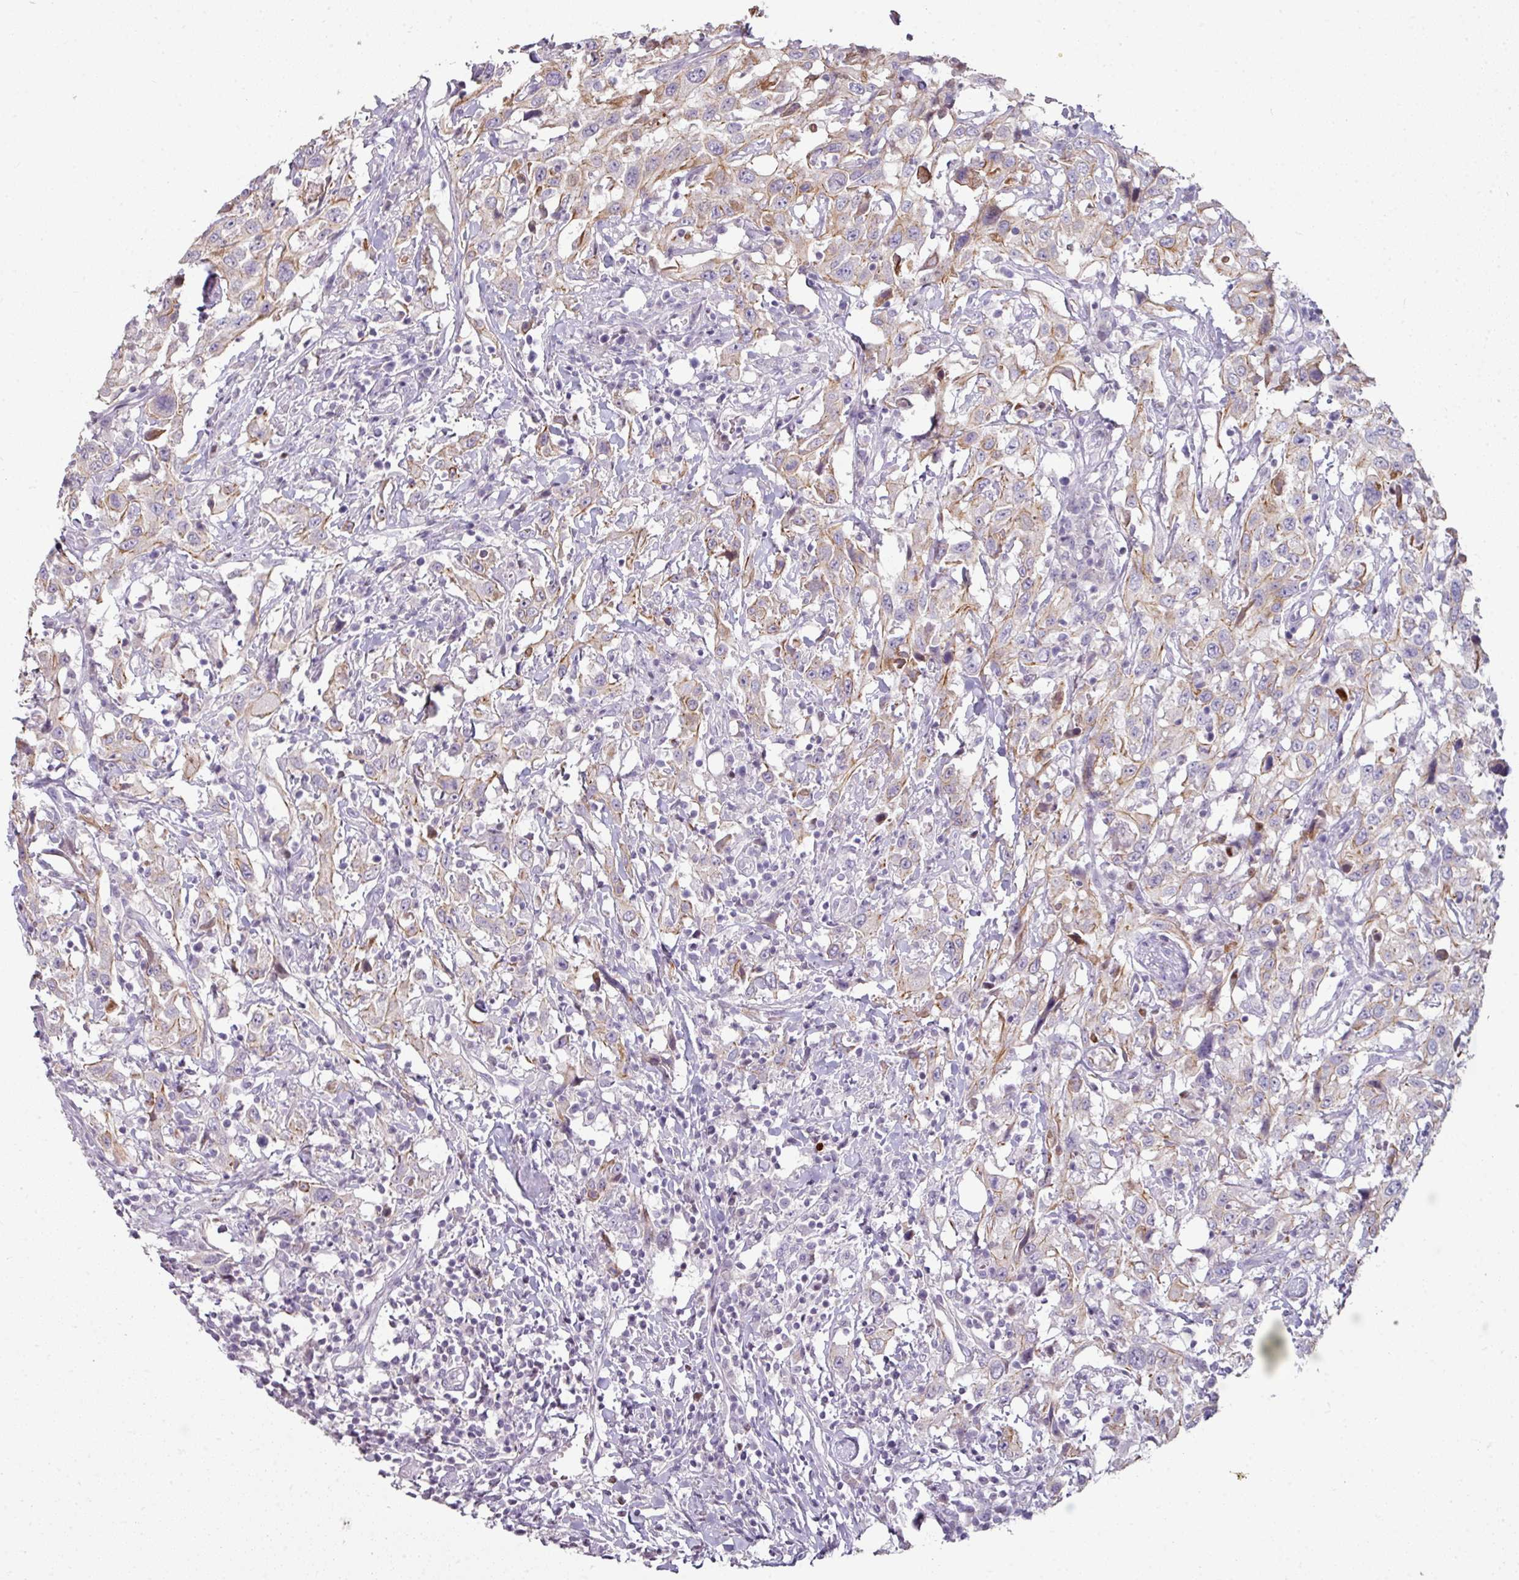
{"staining": {"intensity": "weak", "quantity": "25%-75%", "location": "cytoplasmic/membranous"}, "tissue": "urothelial cancer", "cell_type": "Tumor cells", "image_type": "cancer", "snomed": [{"axis": "morphology", "description": "Urothelial carcinoma, High grade"}, {"axis": "topography", "description": "Urinary bladder"}], "caption": "Immunohistochemical staining of human high-grade urothelial carcinoma demonstrates low levels of weak cytoplasmic/membranous protein staining in approximately 25%-75% of tumor cells.", "gene": "GTF2H3", "patient": {"sex": "male", "age": 61}}